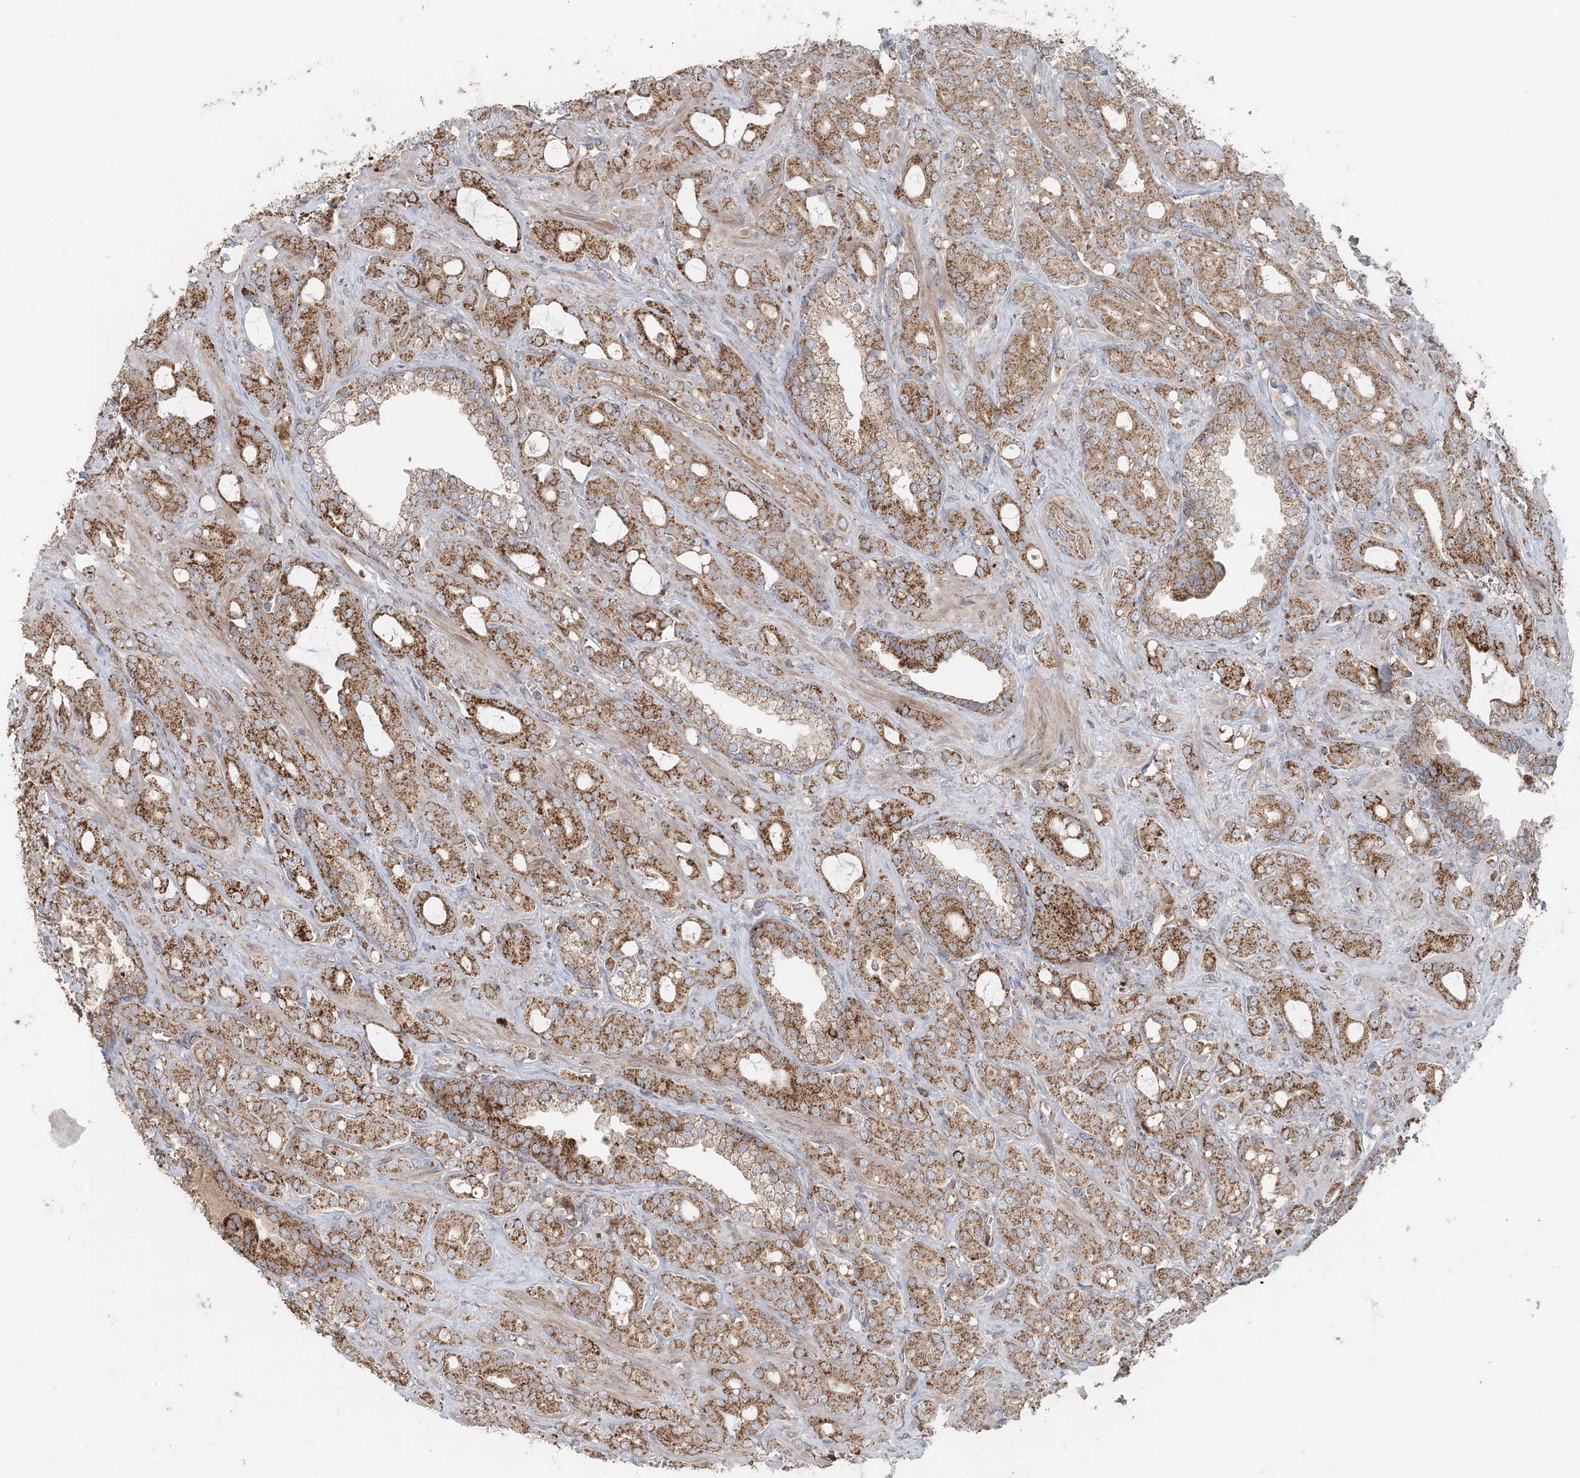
{"staining": {"intensity": "moderate", "quantity": ">75%", "location": "cytoplasmic/membranous"}, "tissue": "prostate cancer", "cell_type": "Tumor cells", "image_type": "cancer", "snomed": [{"axis": "morphology", "description": "Adenocarcinoma, High grade"}, {"axis": "topography", "description": "Prostate"}], "caption": "An immunohistochemistry photomicrograph of tumor tissue is shown. Protein staining in brown highlights moderate cytoplasmic/membranous positivity in prostate cancer (high-grade adenocarcinoma) within tumor cells. (DAB = brown stain, brightfield microscopy at high magnification).", "gene": "LRPPRC", "patient": {"sex": "male", "age": 72}}